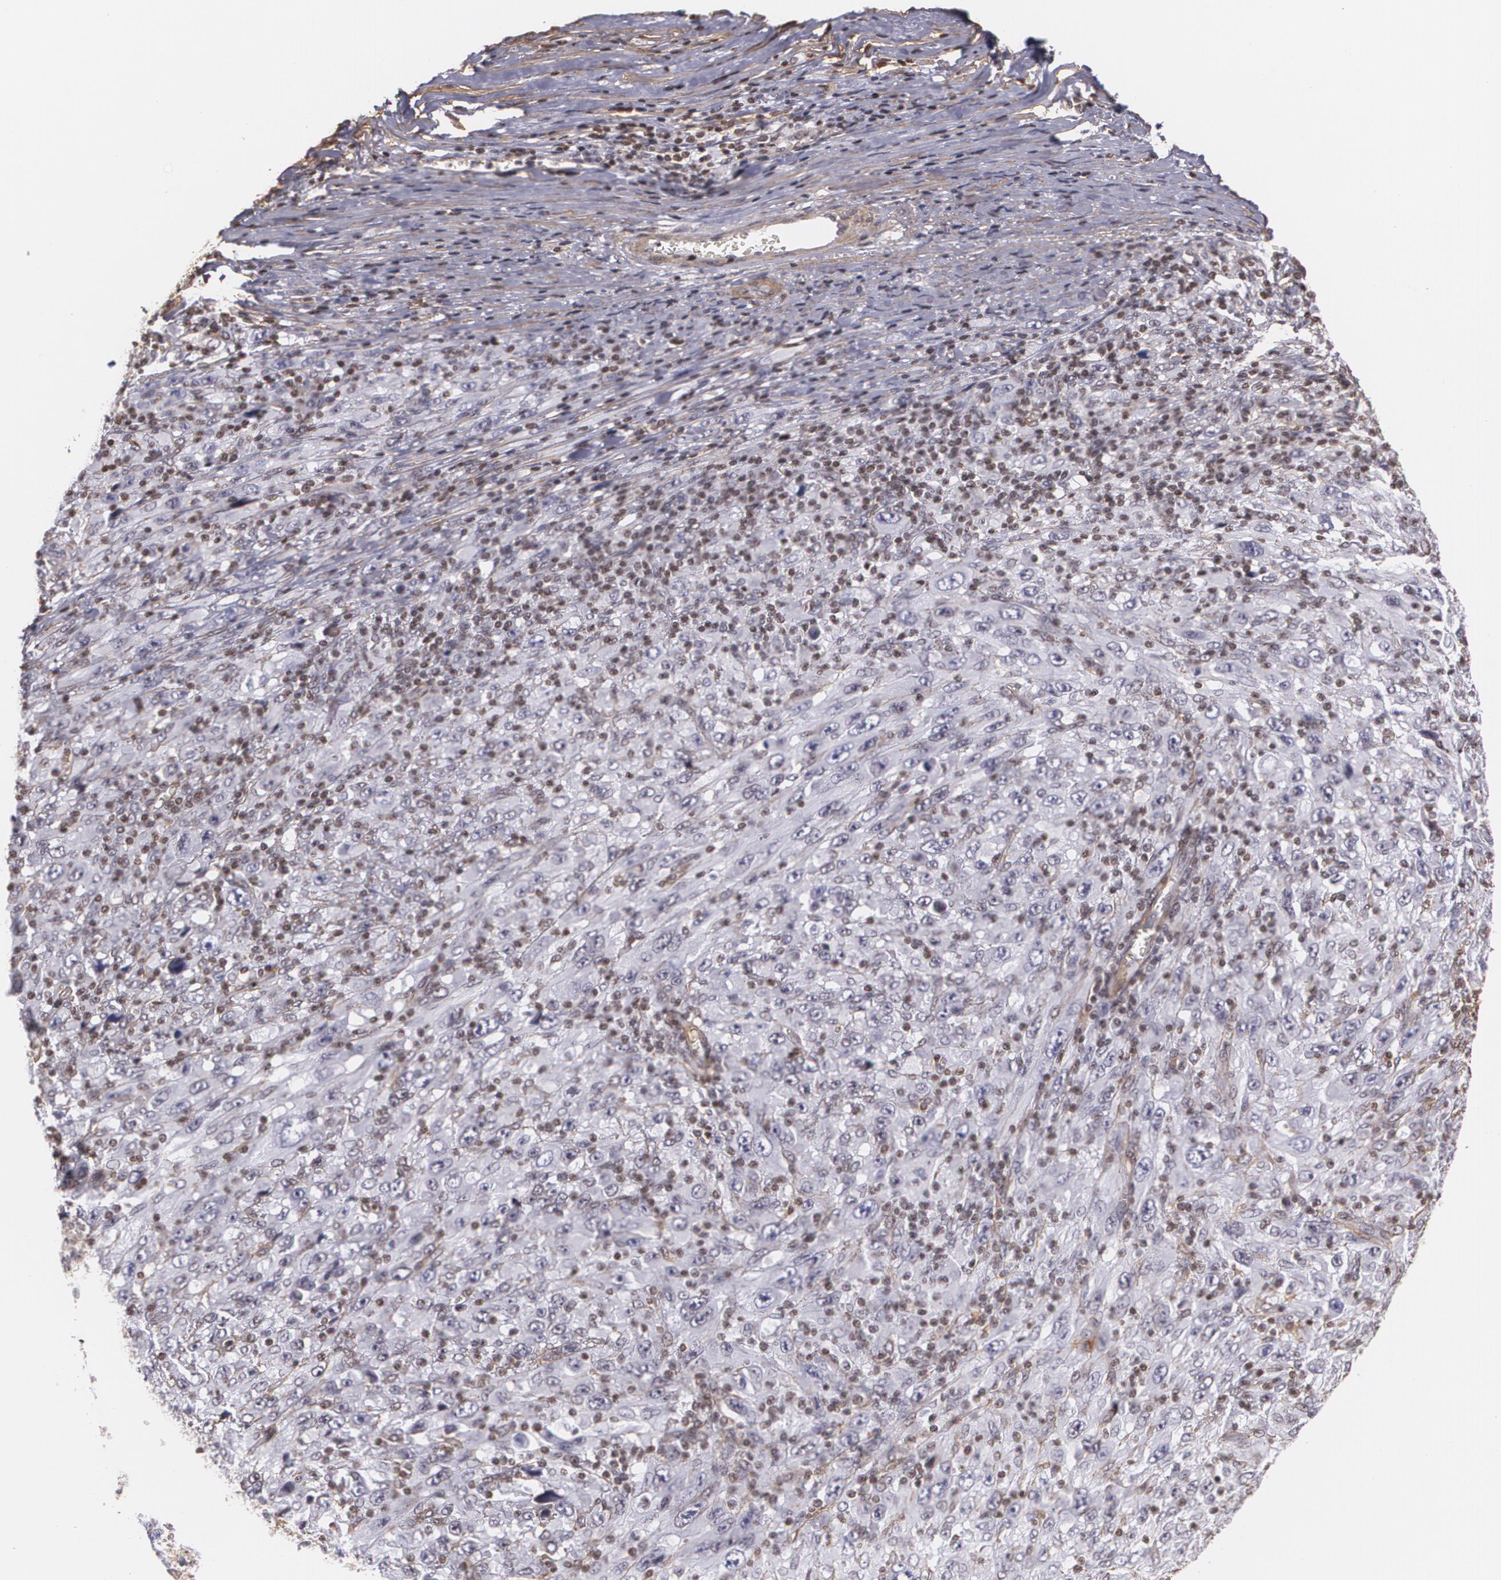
{"staining": {"intensity": "negative", "quantity": "none", "location": "none"}, "tissue": "melanoma", "cell_type": "Tumor cells", "image_type": "cancer", "snomed": [{"axis": "morphology", "description": "Malignant melanoma, Metastatic site"}, {"axis": "topography", "description": "Skin"}], "caption": "The image demonstrates no staining of tumor cells in melanoma.", "gene": "VAMP1", "patient": {"sex": "female", "age": 56}}